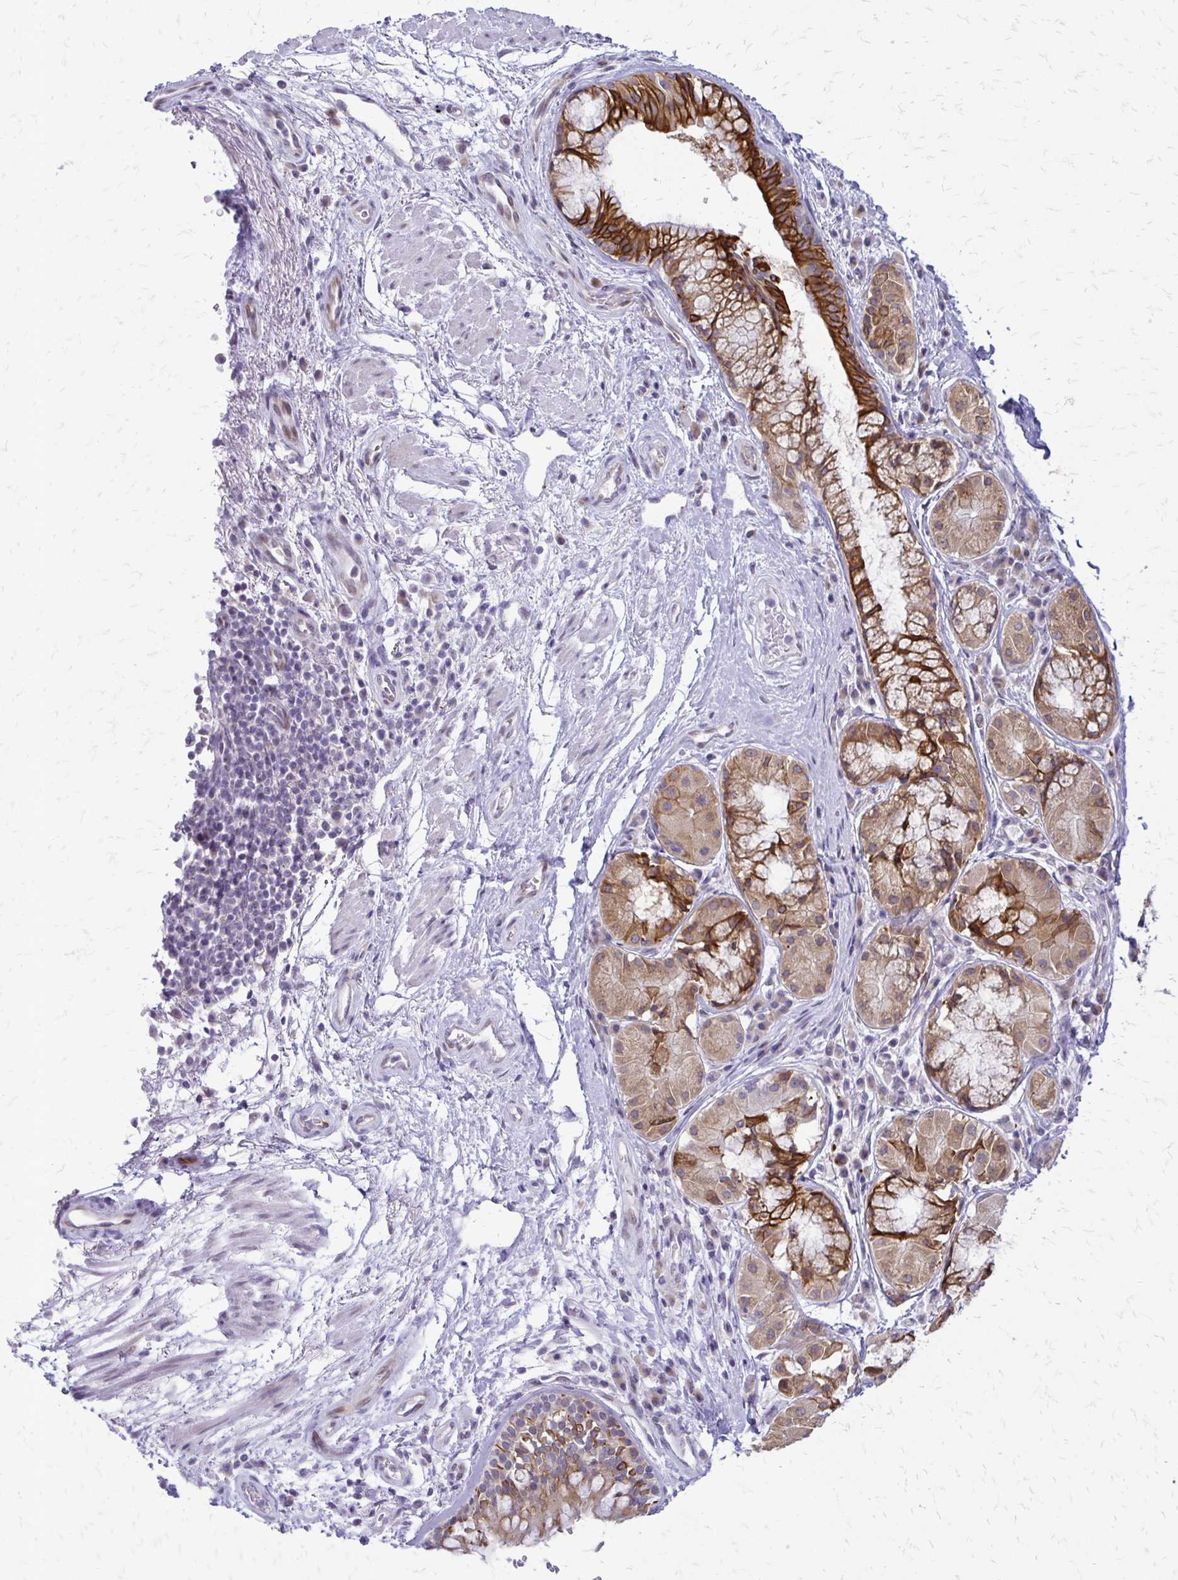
{"staining": {"intensity": "negative", "quantity": "none", "location": "none"}, "tissue": "adipose tissue", "cell_type": "Adipocytes", "image_type": "normal", "snomed": [{"axis": "morphology", "description": "Normal tissue, NOS"}, {"axis": "topography", "description": "Cartilage tissue"}, {"axis": "topography", "description": "Bronchus"}], "caption": "The image reveals no significant positivity in adipocytes of adipose tissue.", "gene": "EPYC", "patient": {"sex": "male", "age": 64}}